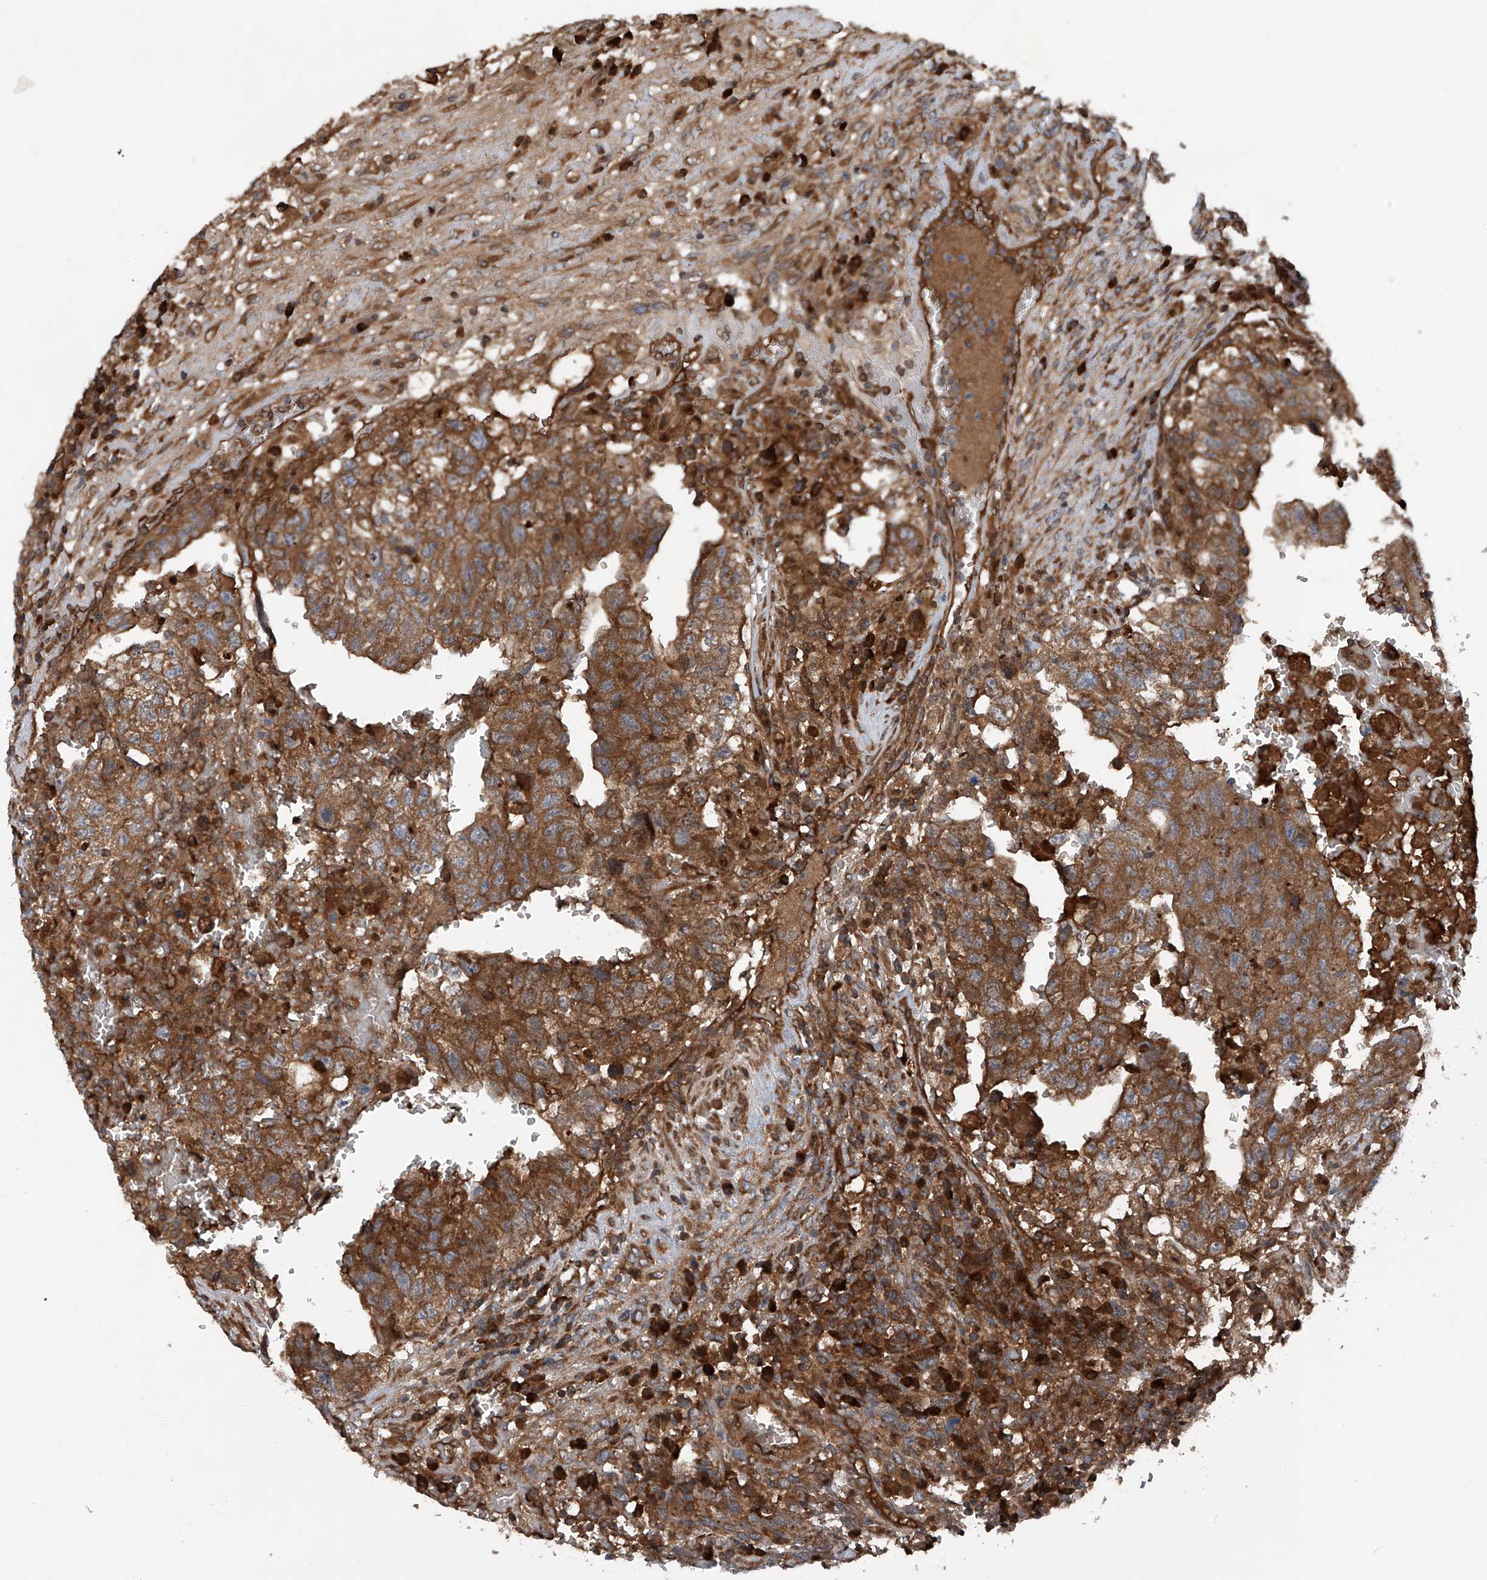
{"staining": {"intensity": "strong", "quantity": ">75%", "location": "cytoplasmic/membranous"}, "tissue": "testis cancer", "cell_type": "Tumor cells", "image_type": "cancer", "snomed": [{"axis": "morphology", "description": "Carcinoma, Embryonal, NOS"}, {"axis": "topography", "description": "Testis"}], "caption": "Embryonal carcinoma (testis) stained with DAB immunohistochemistry shows high levels of strong cytoplasmic/membranous expression in approximately >75% of tumor cells.", "gene": "ASCC3", "patient": {"sex": "male", "age": 36}}